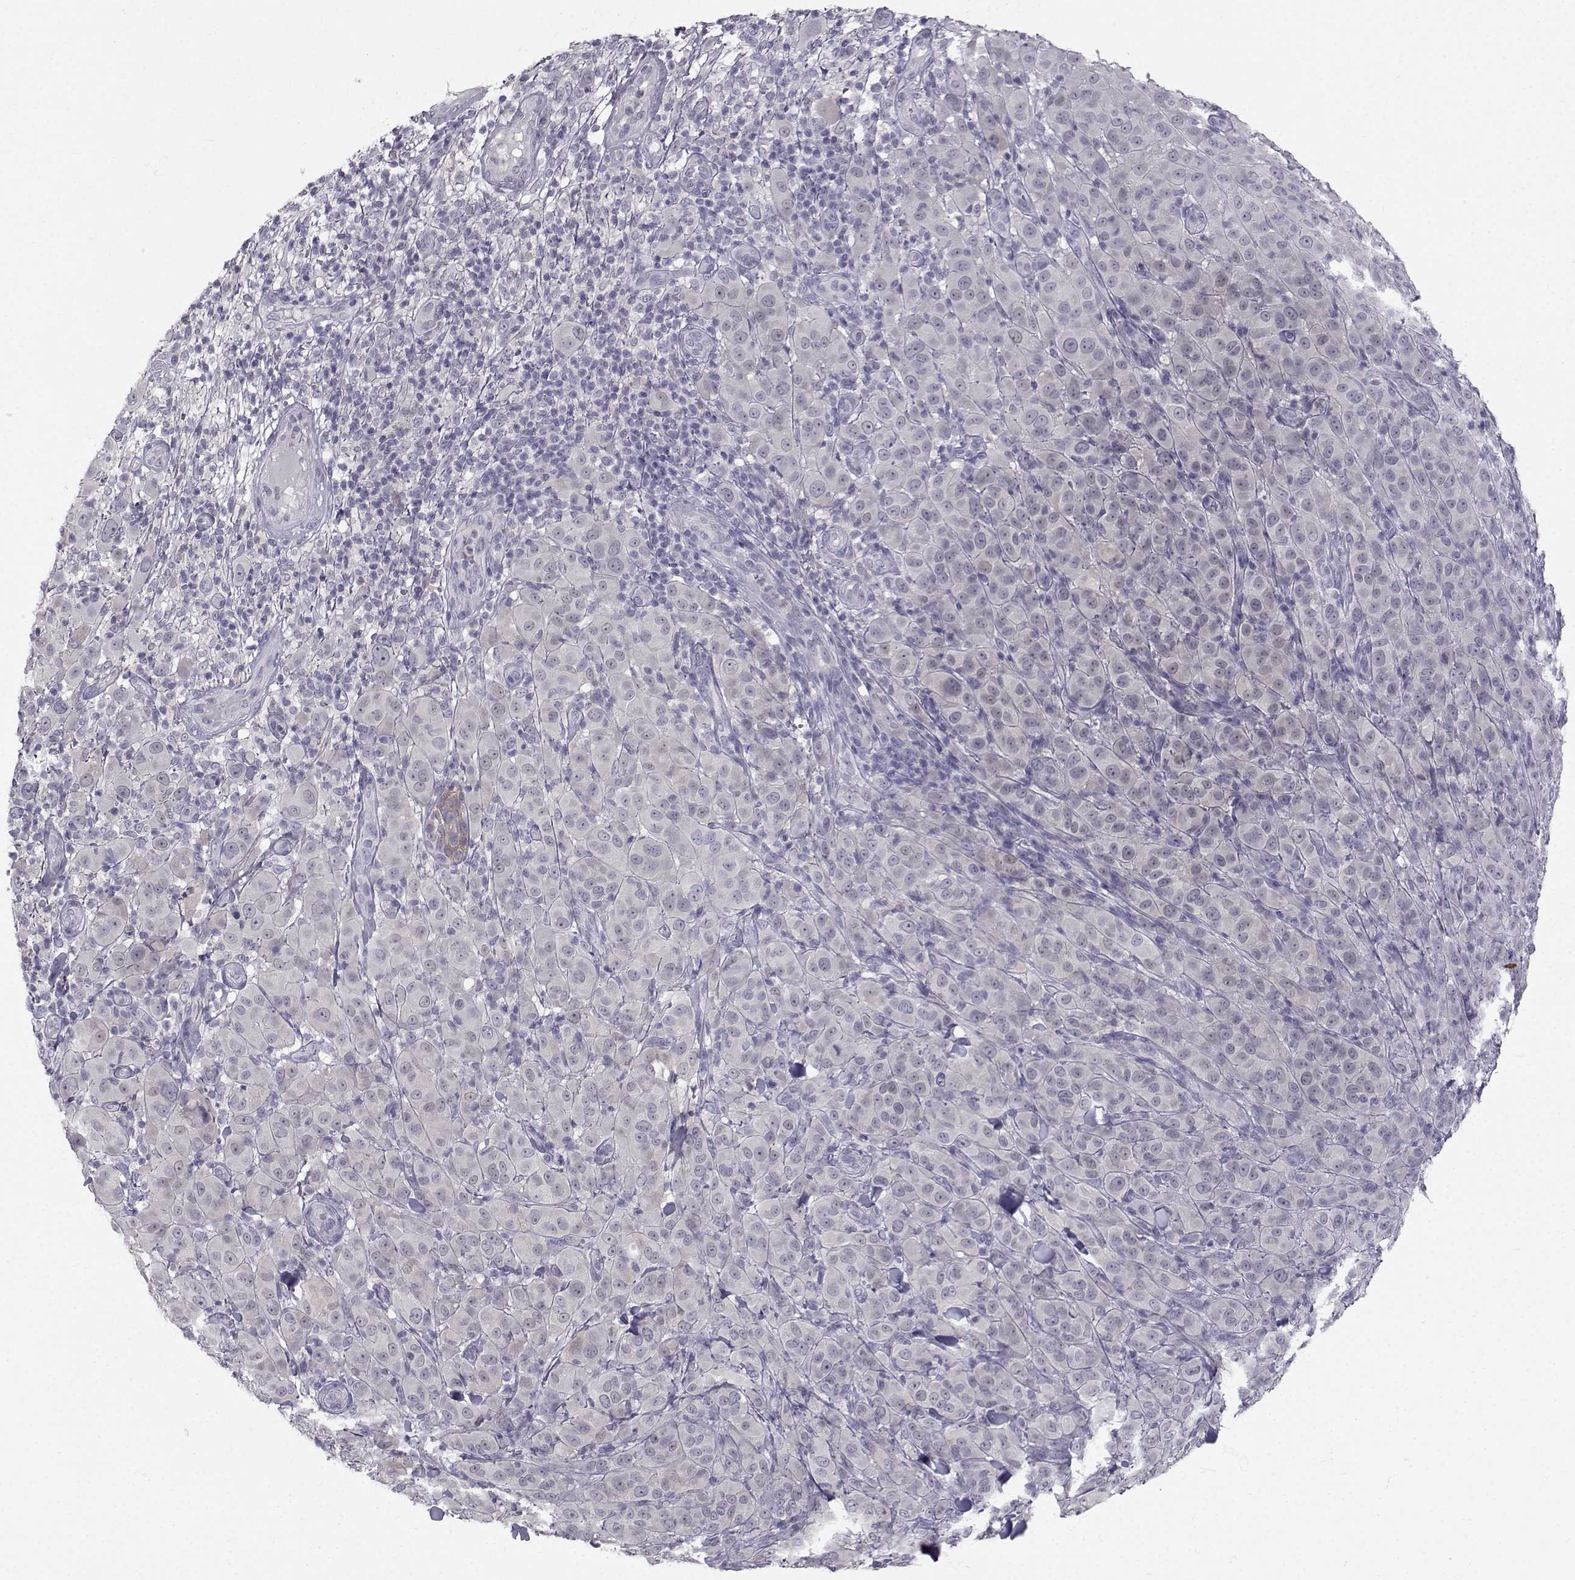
{"staining": {"intensity": "negative", "quantity": "none", "location": "none"}, "tissue": "melanoma", "cell_type": "Tumor cells", "image_type": "cancer", "snomed": [{"axis": "morphology", "description": "Malignant melanoma, NOS"}, {"axis": "topography", "description": "Skin"}], "caption": "Image shows no significant protein positivity in tumor cells of melanoma. (Stains: DAB (3,3'-diaminobenzidine) immunohistochemistry with hematoxylin counter stain, Microscopy: brightfield microscopy at high magnification).", "gene": "ZNF185", "patient": {"sex": "female", "age": 87}}